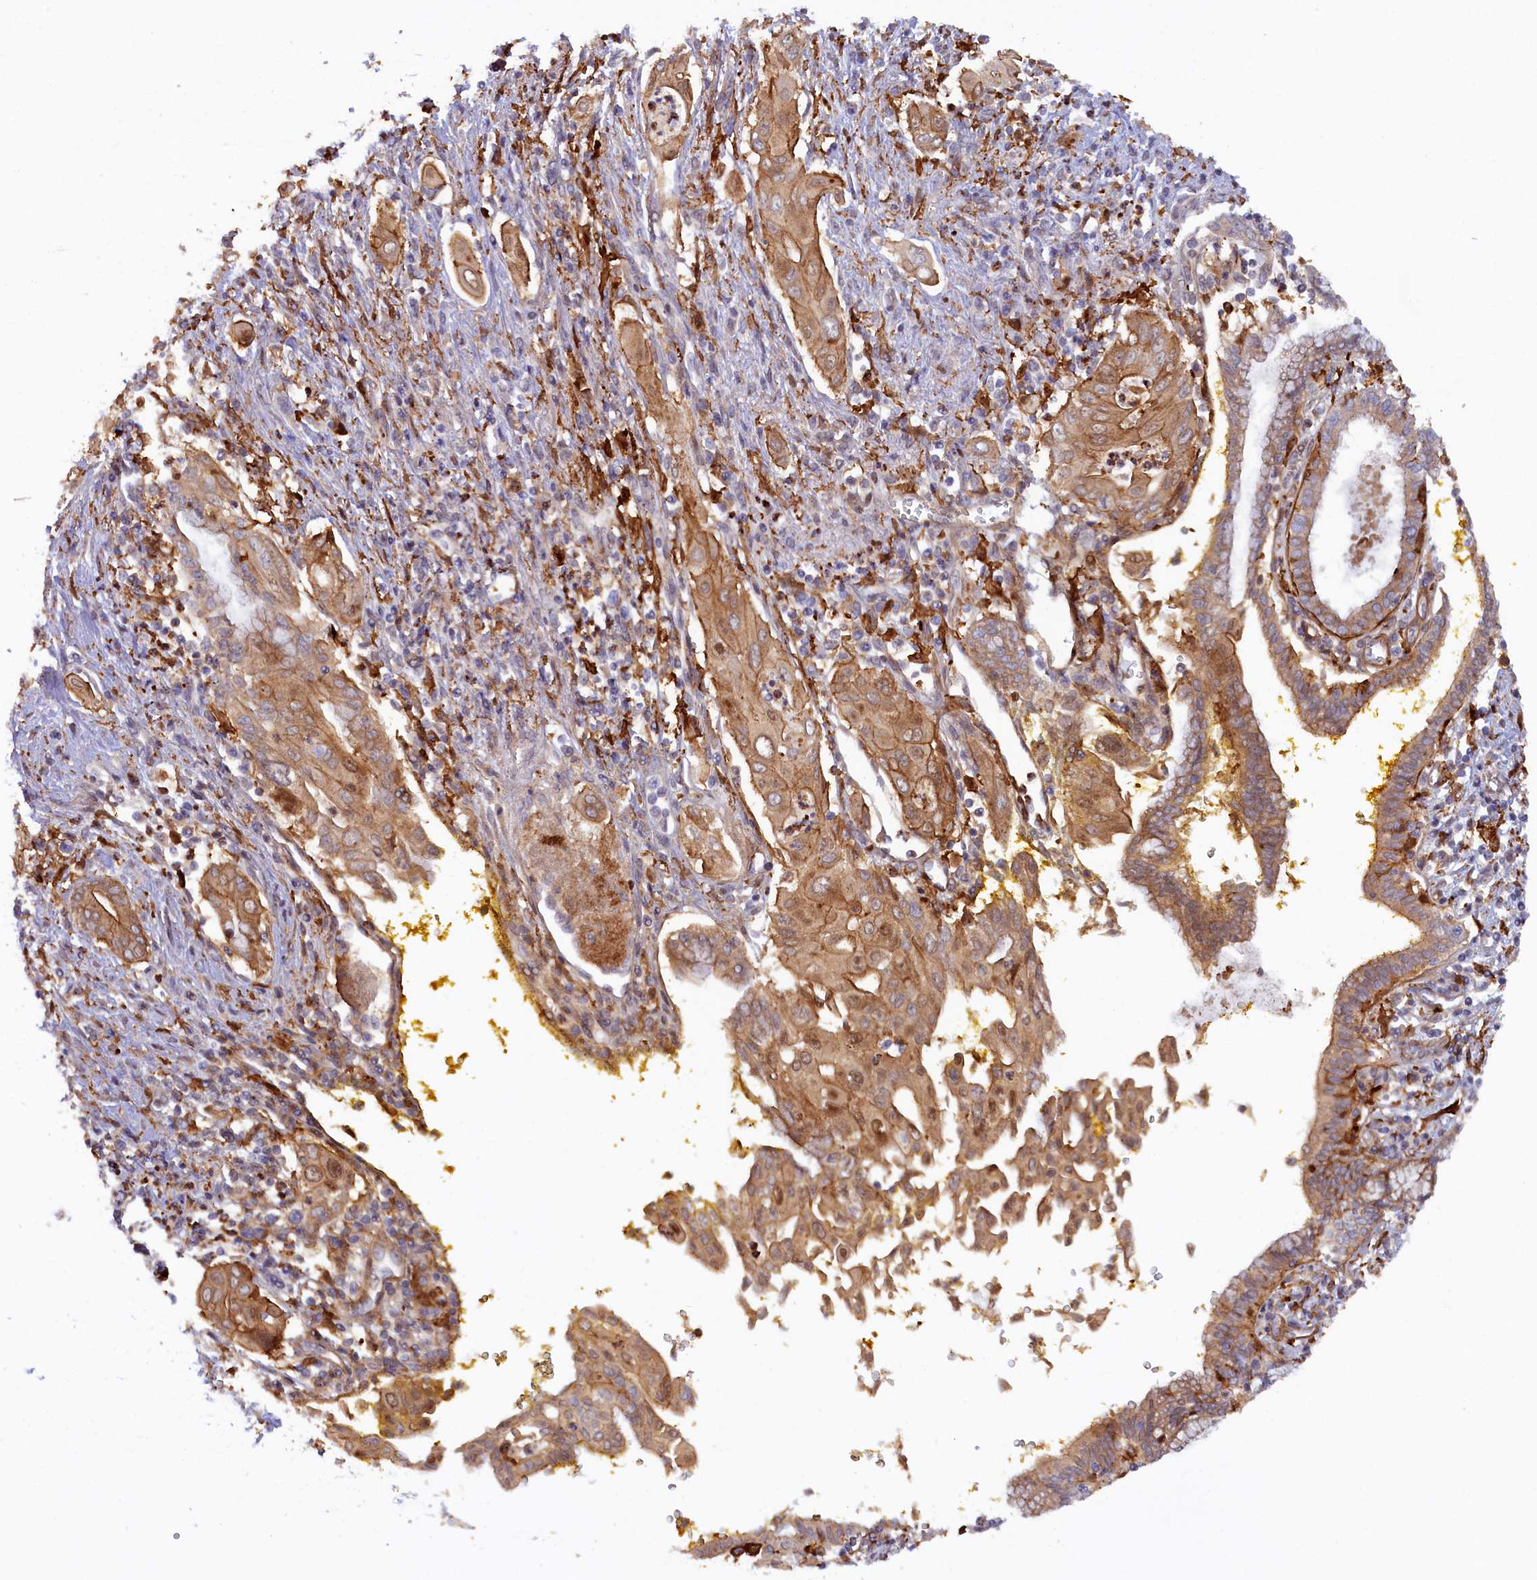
{"staining": {"intensity": "moderate", "quantity": ">75%", "location": "cytoplasmic/membranous,nuclear"}, "tissue": "pancreatic cancer", "cell_type": "Tumor cells", "image_type": "cancer", "snomed": [{"axis": "morphology", "description": "Adenocarcinoma, NOS"}, {"axis": "topography", "description": "Pancreas"}], "caption": "Protein staining of pancreatic adenocarcinoma tissue reveals moderate cytoplasmic/membranous and nuclear staining in about >75% of tumor cells. The staining was performed using DAB (3,3'-diaminobenzidine) to visualize the protein expression in brown, while the nuclei were stained in blue with hematoxylin (Magnification: 20x).", "gene": "FERMT1", "patient": {"sex": "male", "age": 58}}